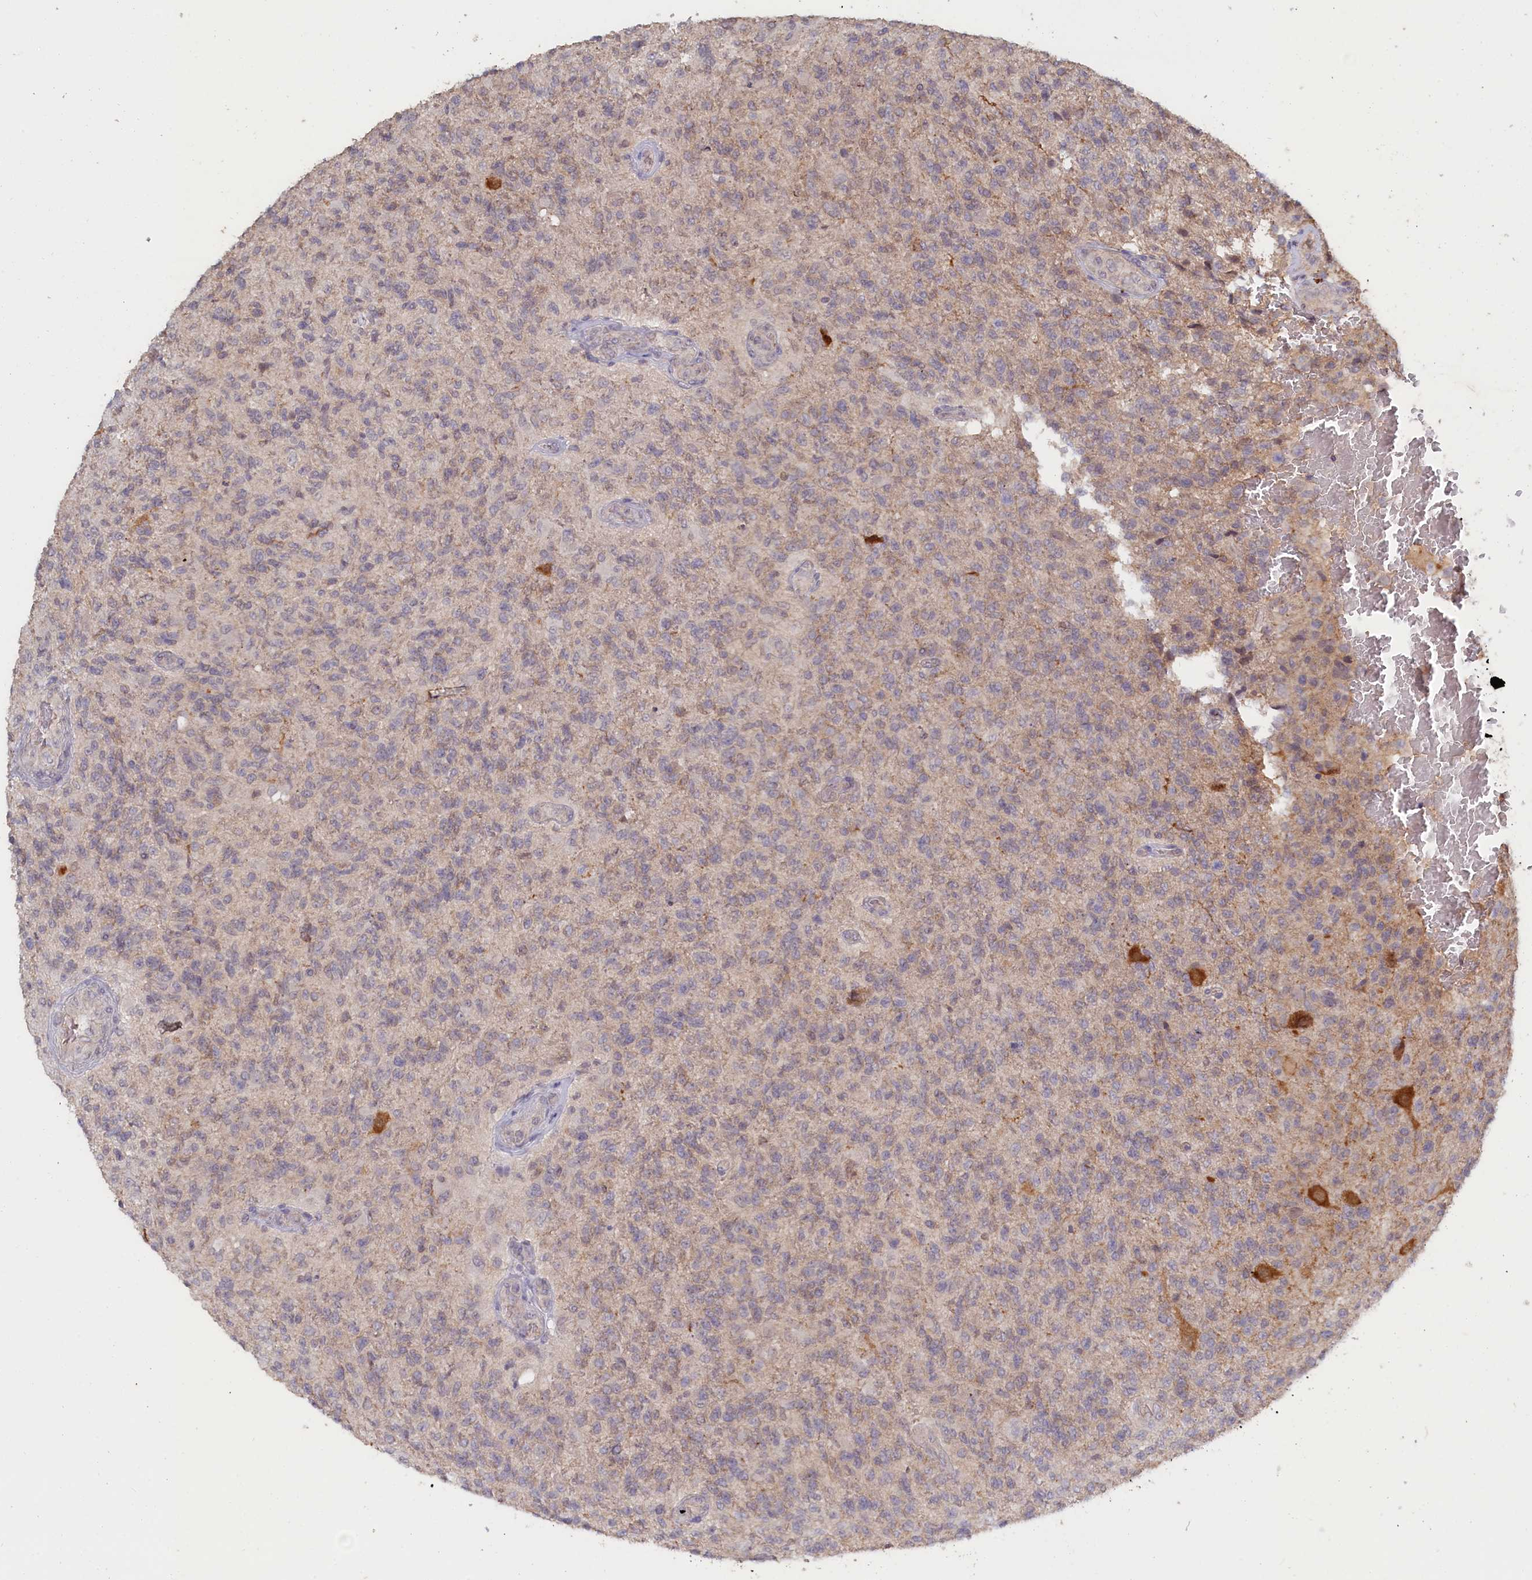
{"staining": {"intensity": "negative", "quantity": "none", "location": "none"}, "tissue": "glioma", "cell_type": "Tumor cells", "image_type": "cancer", "snomed": [{"axis": "morphology", "description": "Glioma, malignant, High grade"}, {"axis": "topography", "description": "Brain"}], "caption": "Malignant glioma (high-grade) was stained to show a protein in brown. There is no significant positivity in tumor cells.", "gene": "CELF5", "patient": {"sex": "male", "age": 56}}